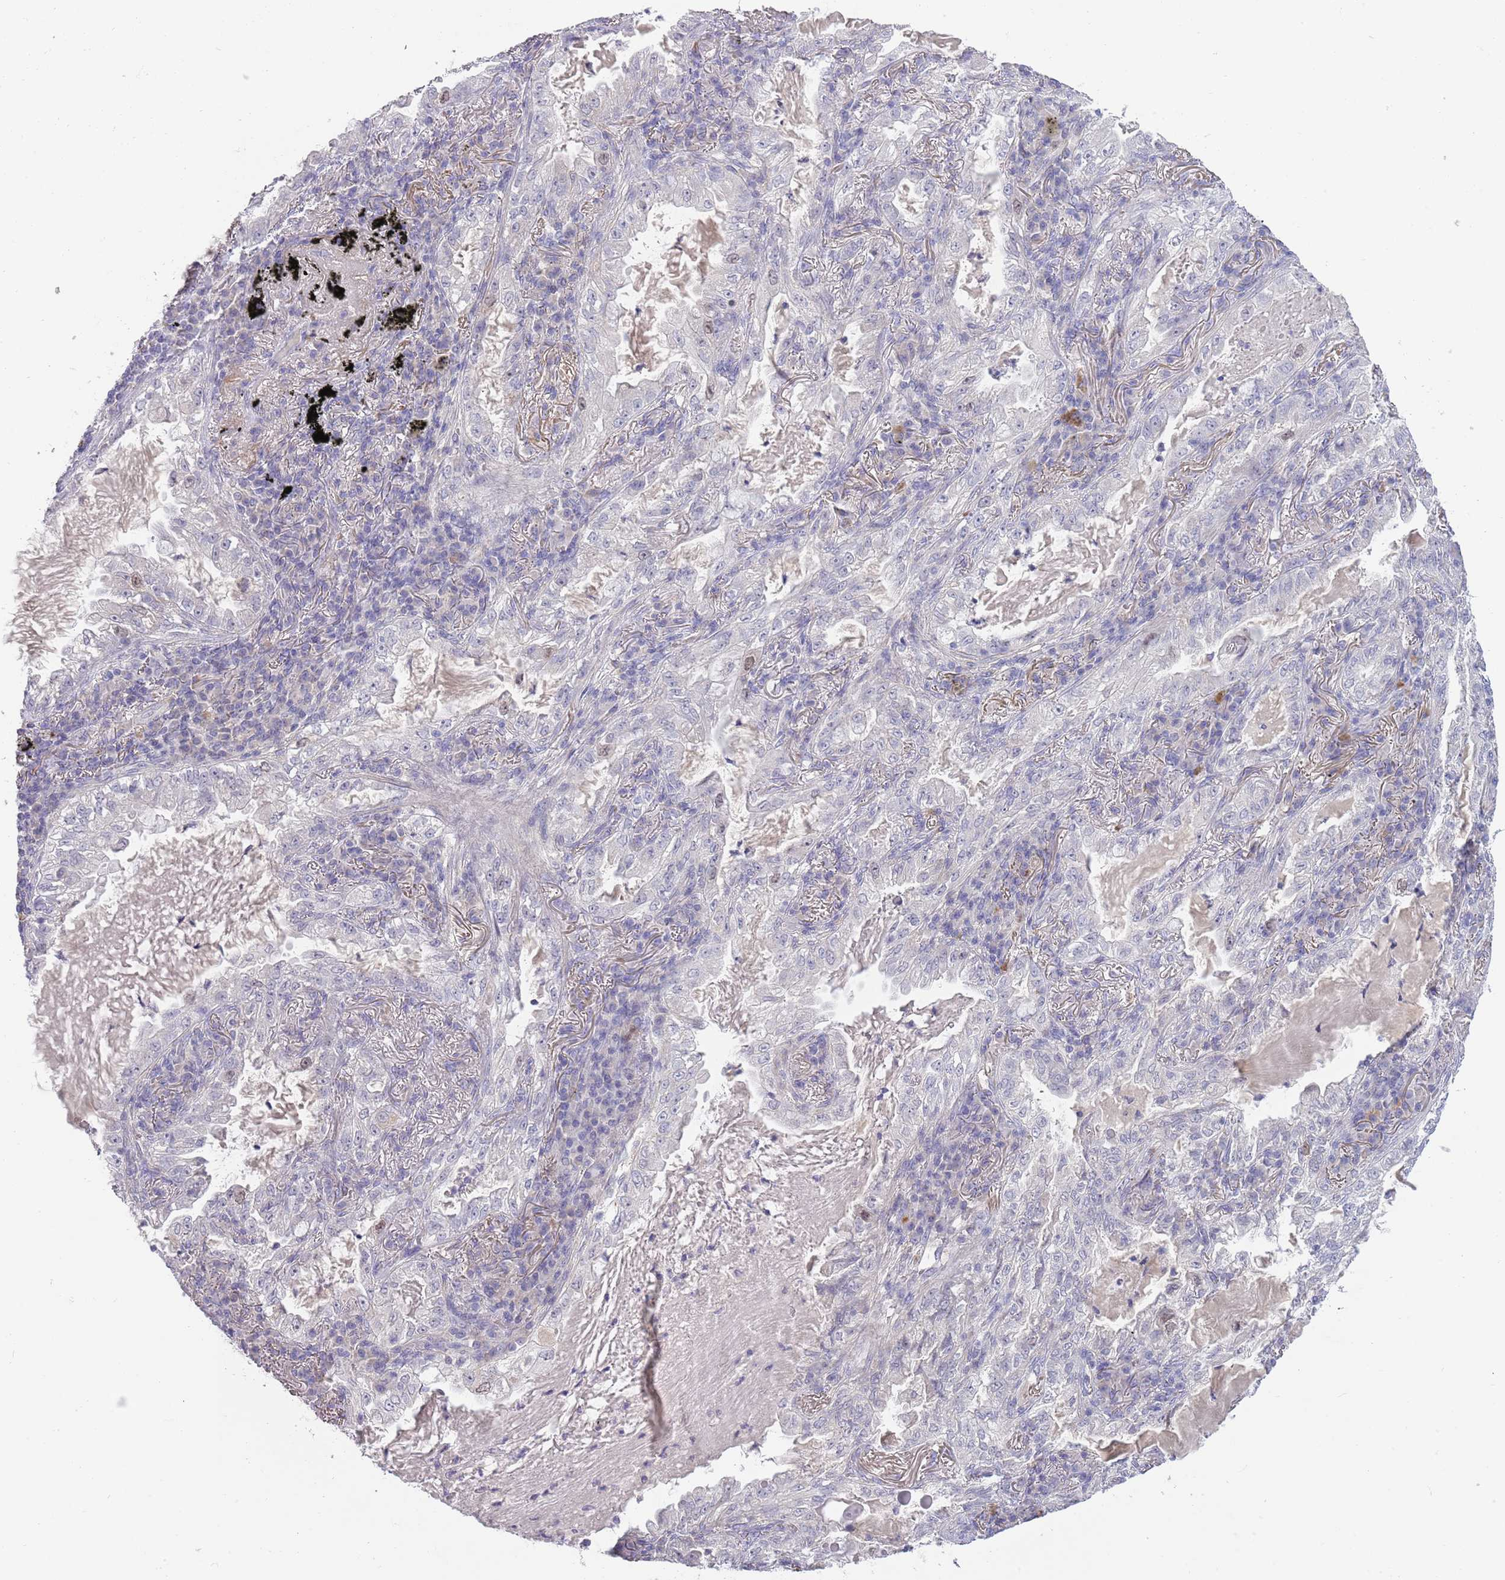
{"staining": {"intensity": "negative", "quantity": "none", "location": "none"}, "tissue": "lung cancer", "cell_type": "Tumor cells", "image_type": "cancer", "snomed": [{"axis": "morphology", "description": "Adenocarcinoma, NOS"}, {"axis": "topography", "description": "Lung"}], "caption": "Immunohistochemistry of human lung cancer (adenocarcinoma) demonstrates no expression in tumor cells. Brightfield microscopy of immunohistochemistry stained with DAB (3,3'-diaminobenzidine) (brown) and hematoxylin (blue), captured at high magnification.", "gene": "PIMREG", "patient": {"sex": "female", "age": 73}}